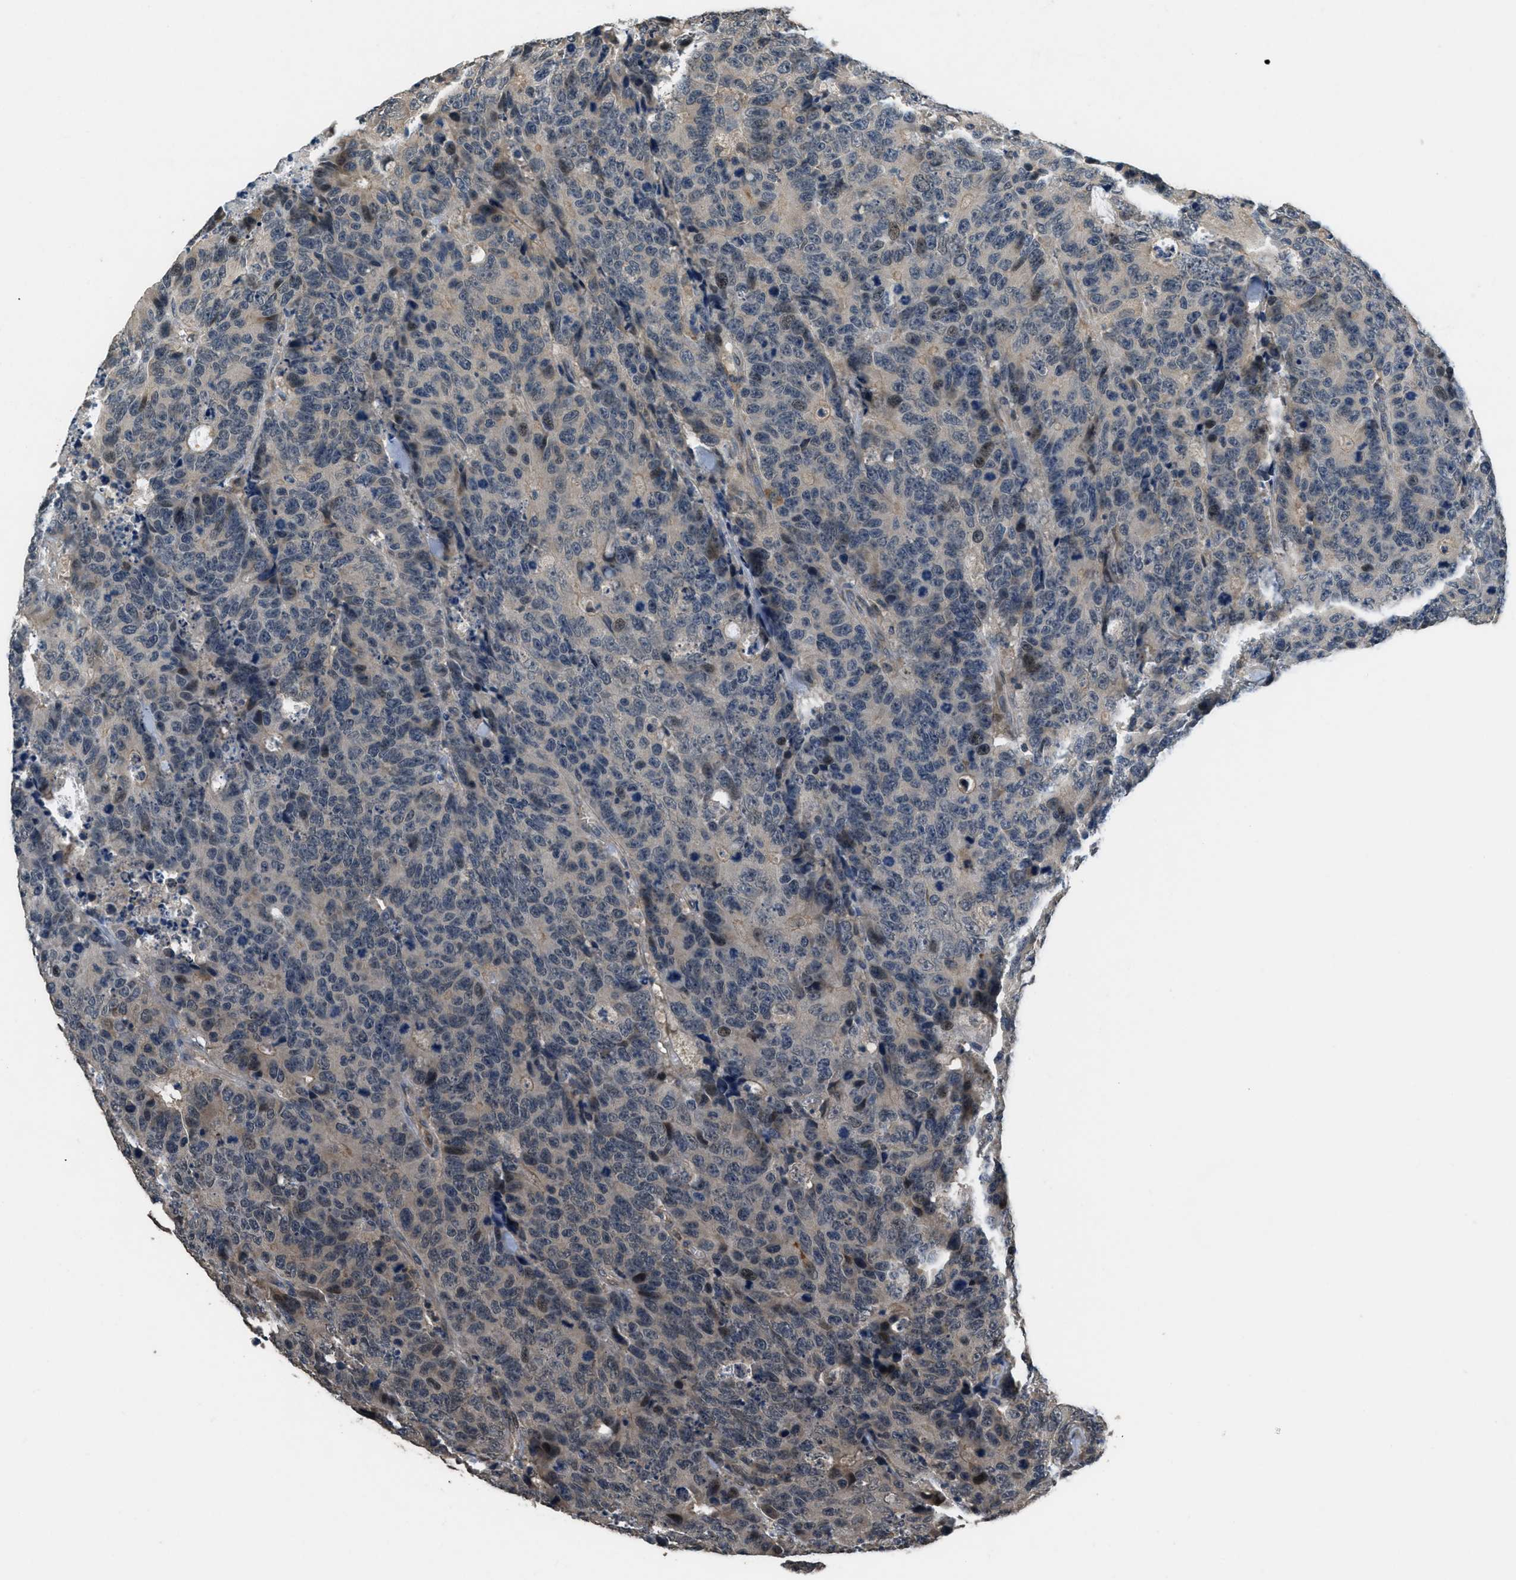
{"staining": {"intensity": "strong", "quantity": "<25%", "location": "nuclear"}, "tissue": "colorectal cancer", "cell_type": "Tumor cells", "image_type": "cancer", "snomed": [{"axis": "morphology", "description": "Adenocarcinoma, NOS"}, {"axis": "topography", "description": "Colon"}], "caption": "Protein staining demonstrates strong nuclear staining in about <25% of tumor cells in colorectal cancer.", "gene": "NAT1", "patient": {"sex": "female", "age": 86}}